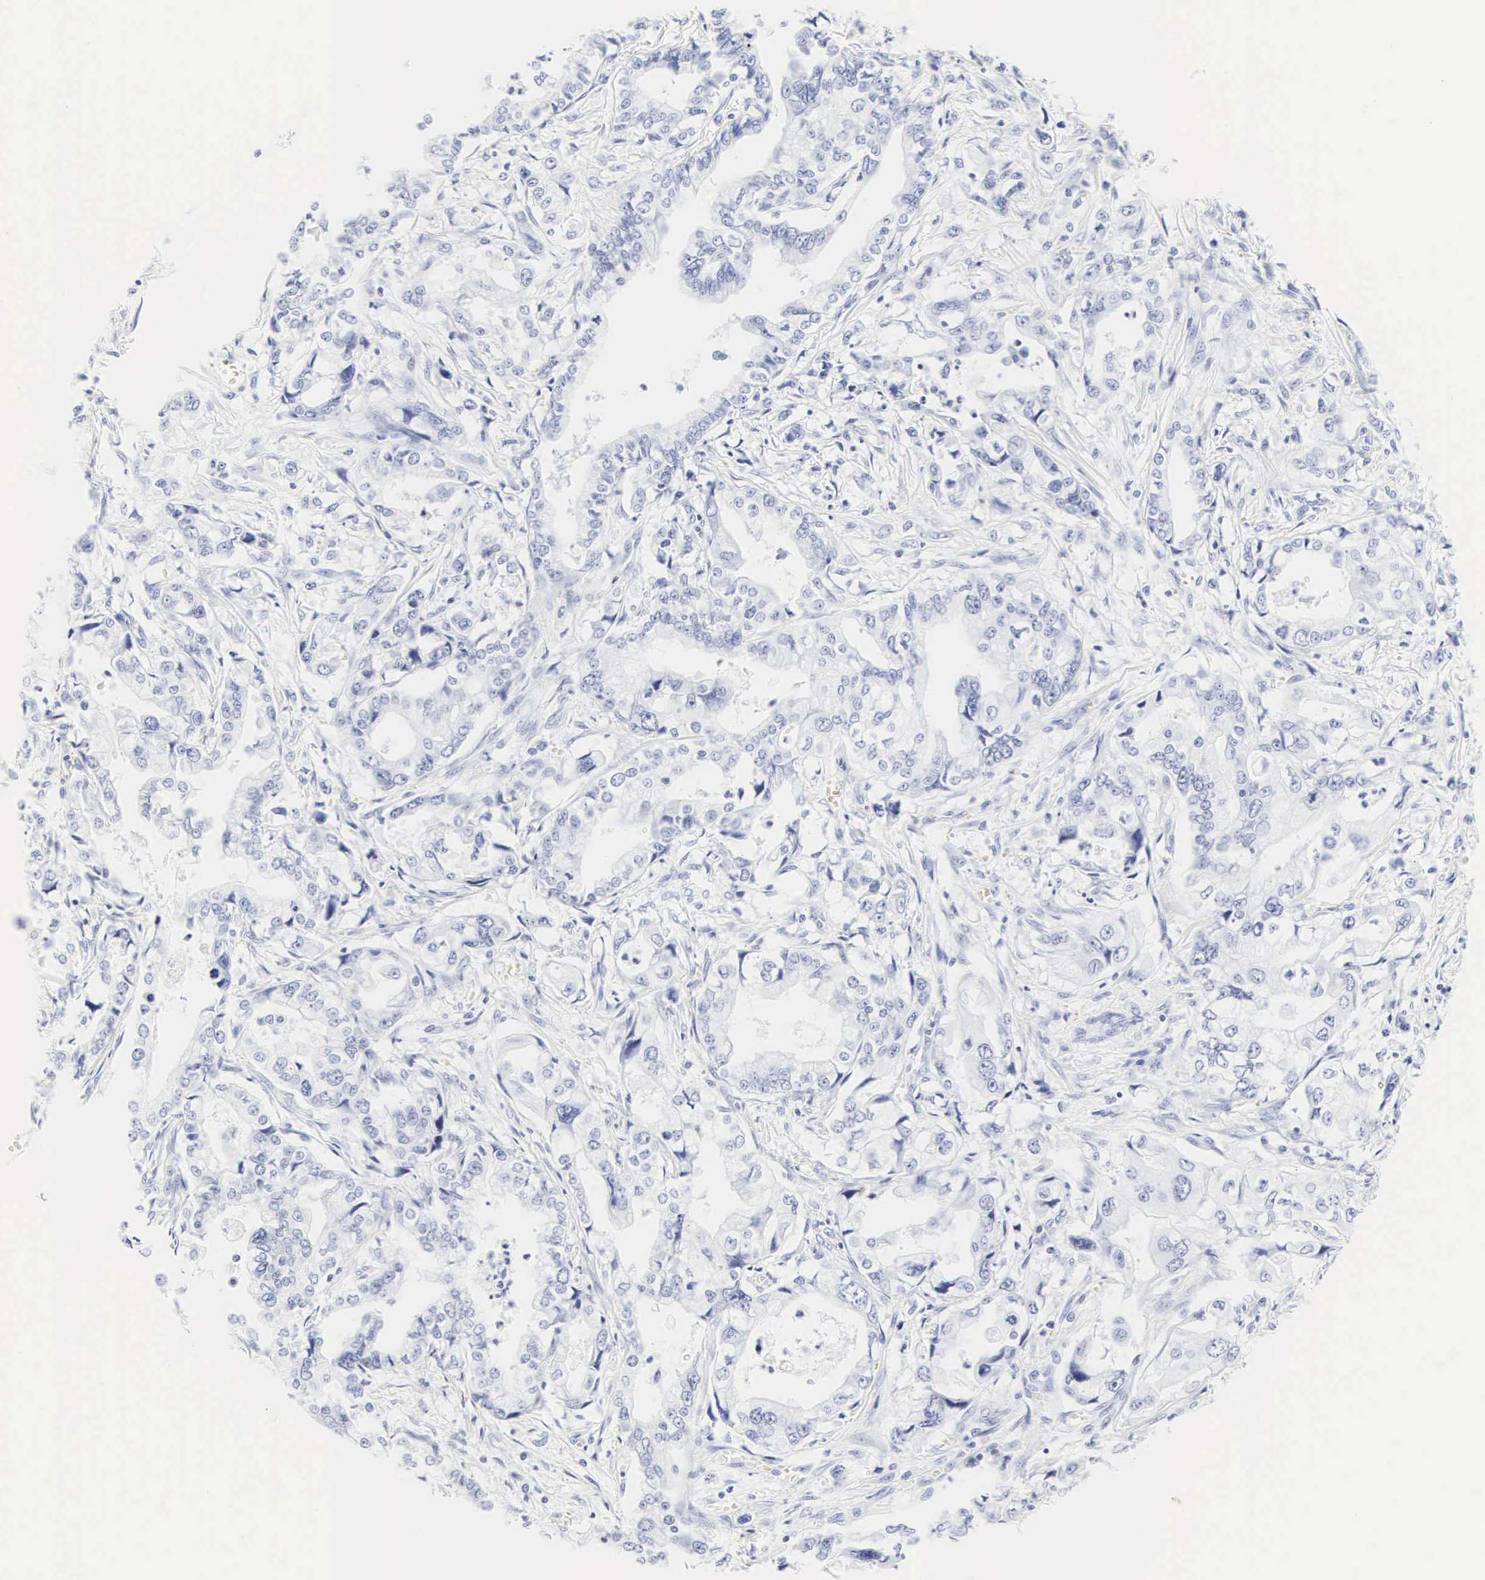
{"staining": {"intensity": "negative", "quantity": "none", "location": "none"}, "tissue": "stomach cancer", "cell_type": "Tumor cells", "image_type": "cancer", "snomed": [{"axis": "morphology", "description": "Adenocarcinoma, NOS"}, {"axis": "topography", "description": "Pancreas"}, {"axis": "topography", "description": "Stomach, upper"}], "caption": "A high-resolution photomicrograph shows immunohistochemistry staining of adenocarcinoma (stomach), which exhibits no significant expression in tumor cells.", "gene": "CGB3", "patient": {"sex": "male", "age": 77}}